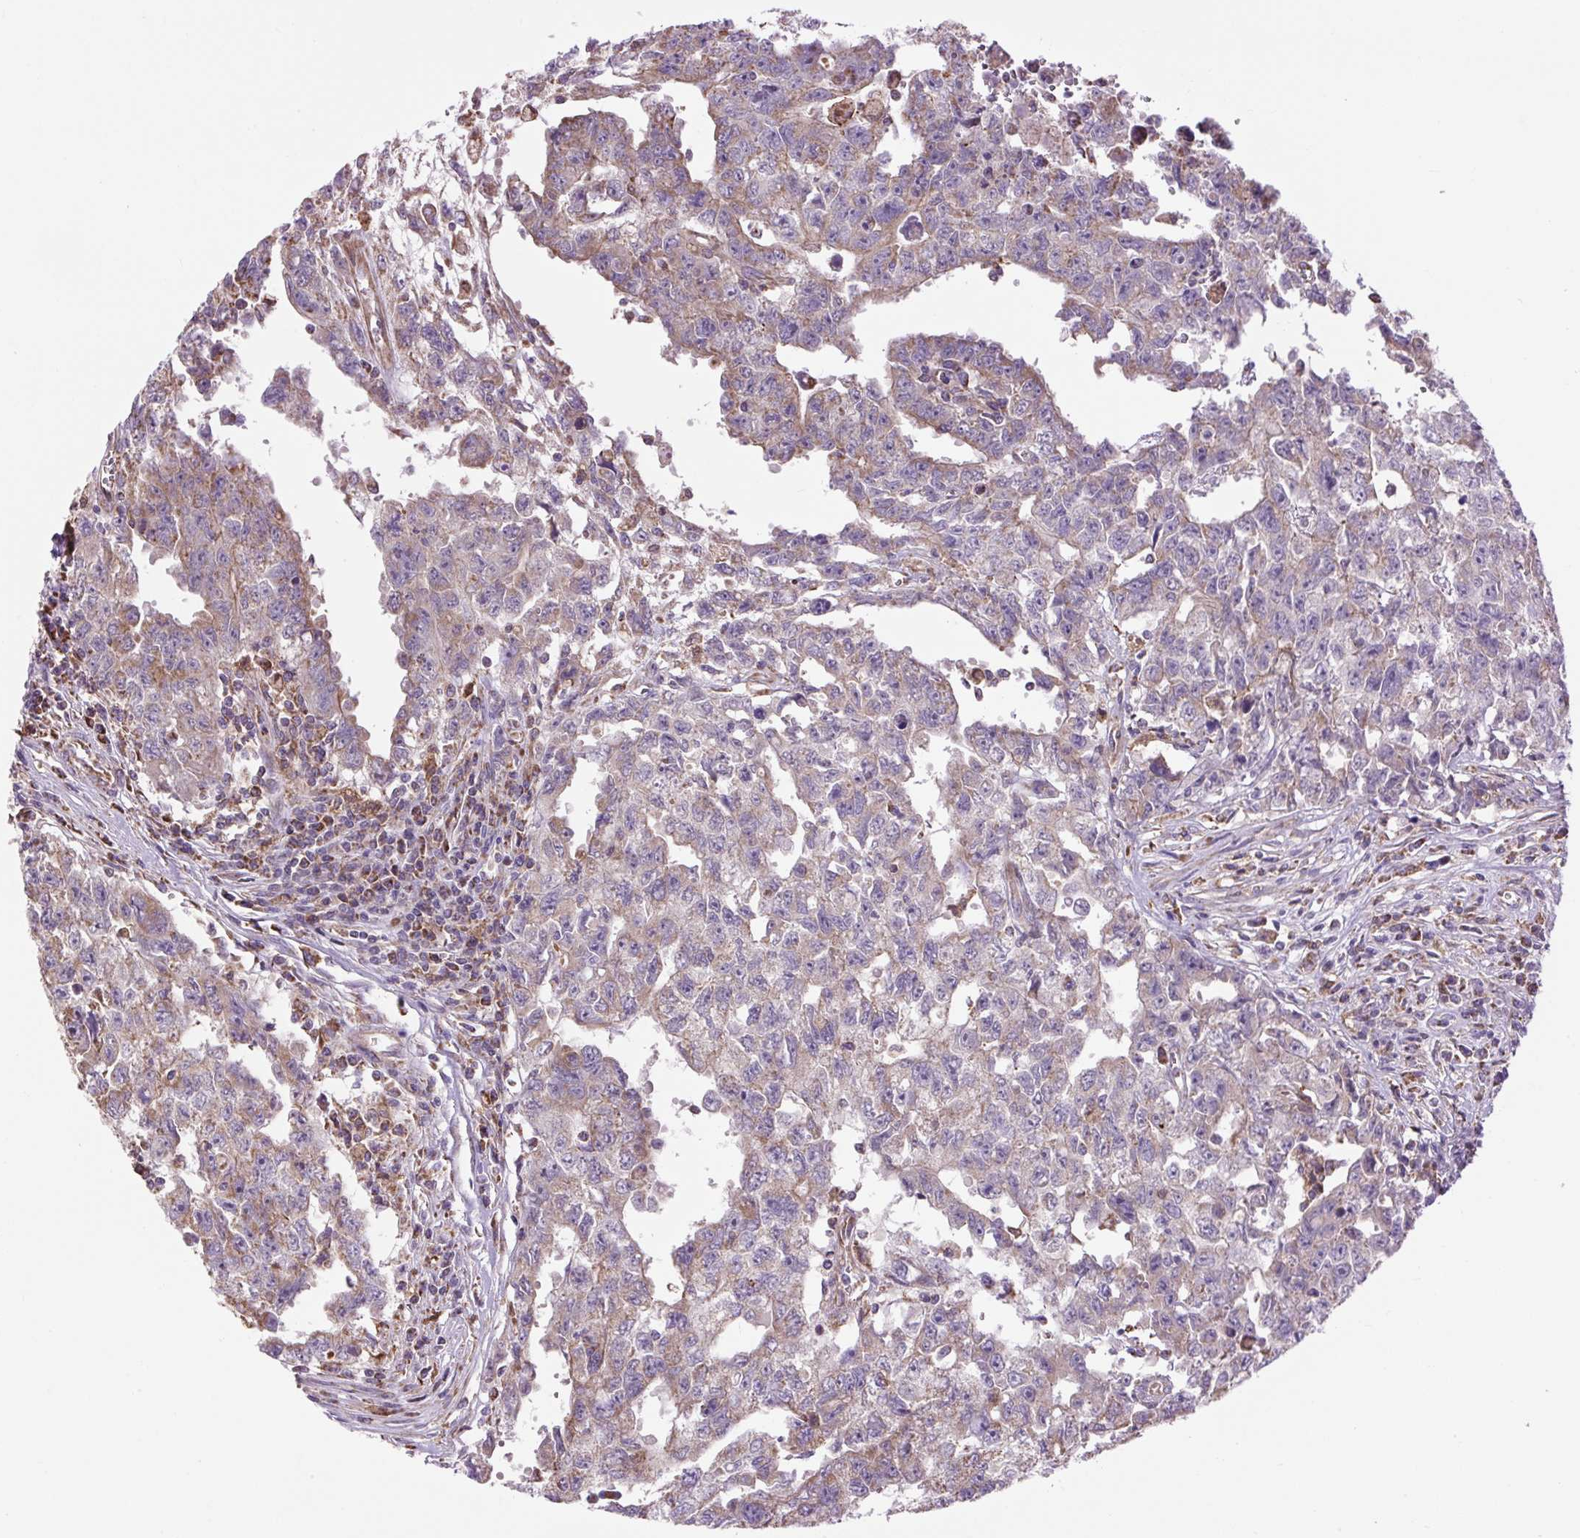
{"staining": {"intensity": "weak", "quantity": ">75%", "location": "cytoplasmic/membranous"}, "tissue": "testis cancer", "cell_type": "Tumor cells", "image_type": "cancer", "snomed": [{"axis": "morphology", "description": "Carcinoma, Embryonal, NOS"}, {"axis": "topography", "description": "Testis"}], "caption": "This is a histology image of immunohistochemistry staining of embryonal carcinoma (testis), which shows weak staining in the cytoplasmic/membranous of tumor cells.", "gene": "PLCG1", "patient": {"sex": "male", "age": 24}}